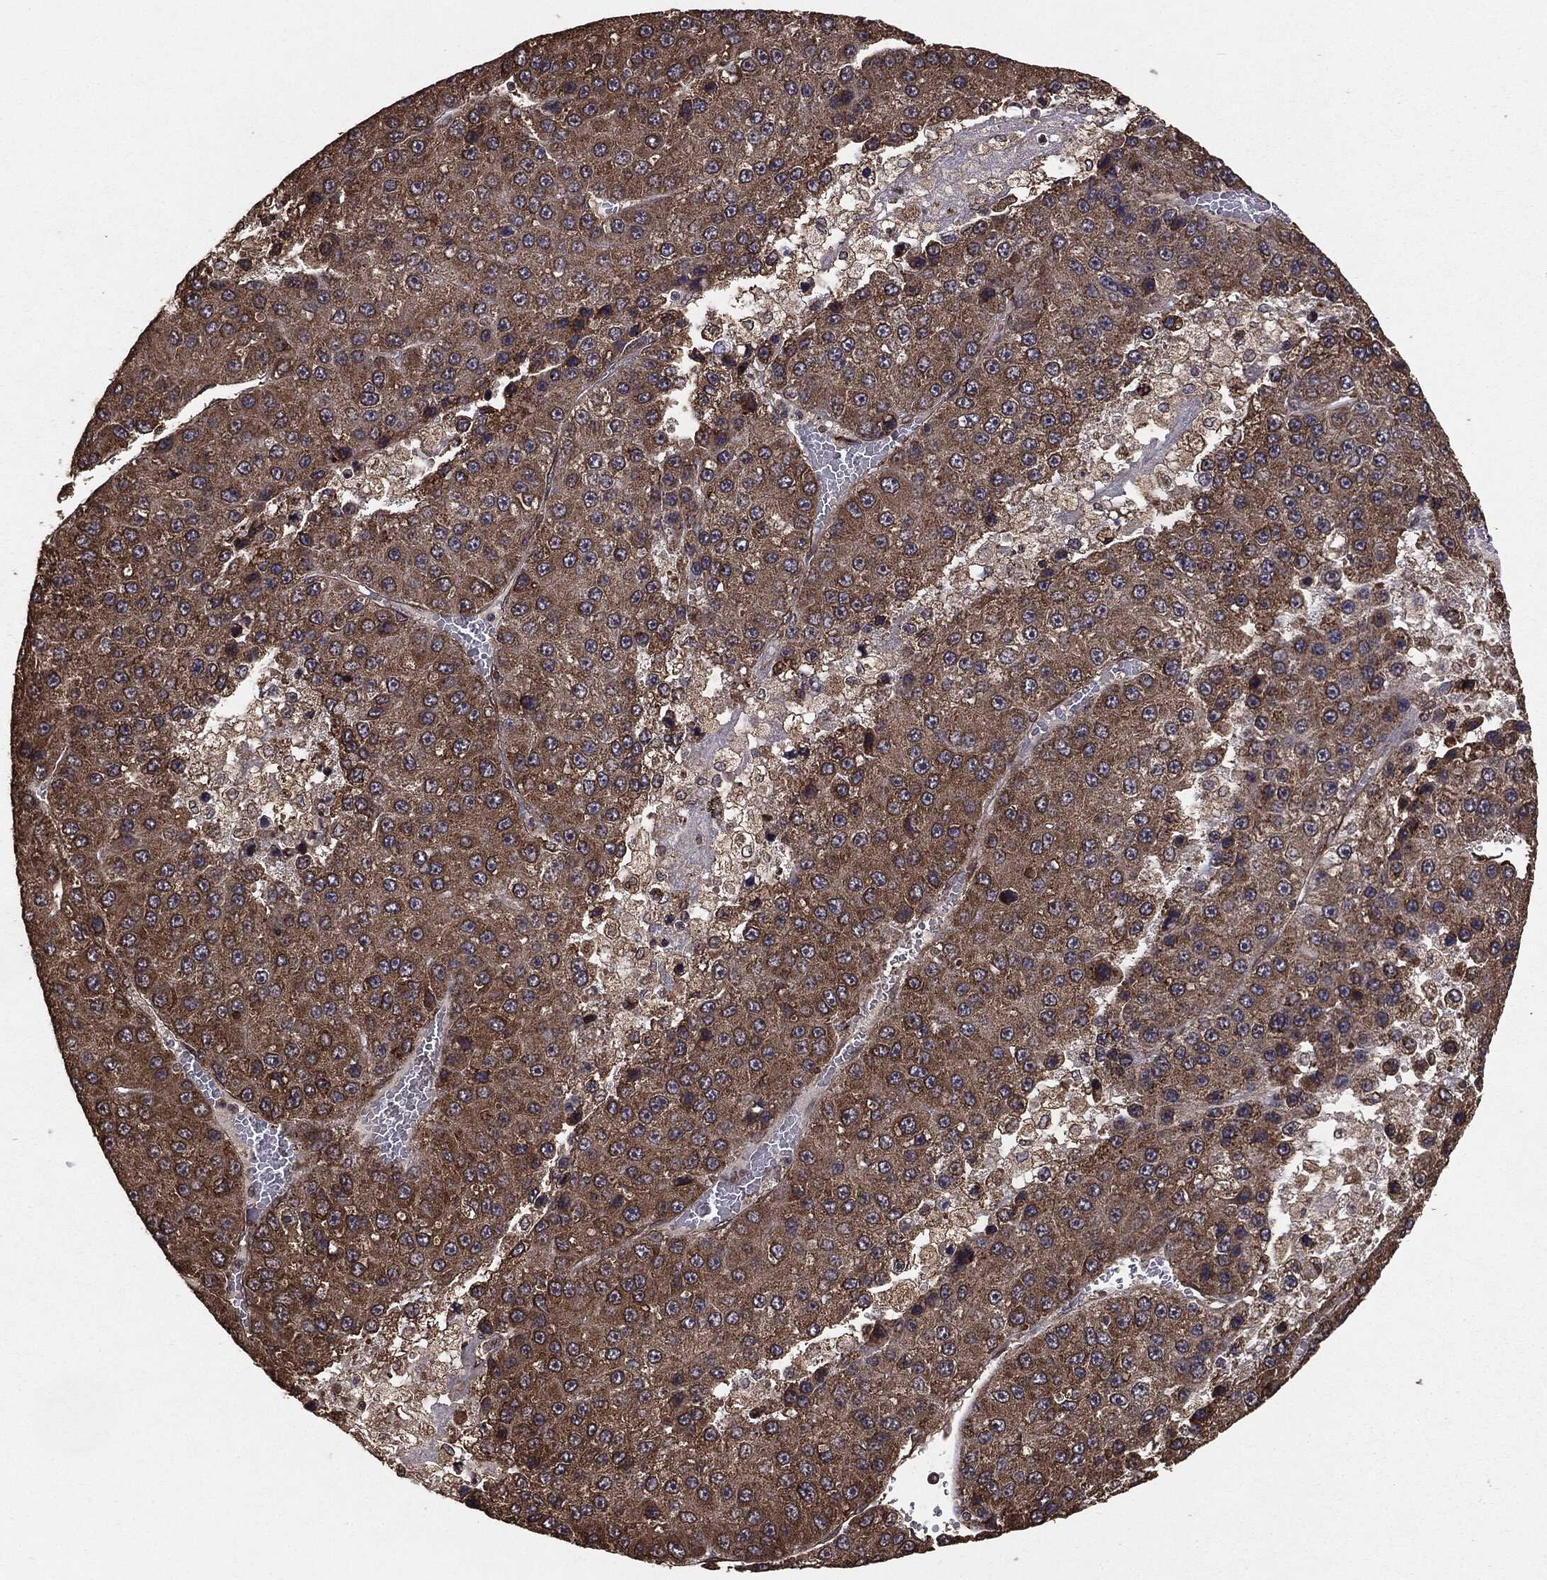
{"staining": {"intensity": "moderate", "quantity": ">75%", "location": "cytoplasmic/membranous"}, "tissue": "liver cancer", "cell_type": "Tumor cells", "image_type": "cancer", "snomed": [{"axis": "morphology", "description": "Carcinoma, Hepatocellular, NOS"}, {"axis": "topography", "description": "Liver"}], "caption": "Tumor cells demonstrate medium levels of moderate cytoplasmic/membranous positivity in about >75% of cells in human liver cancer.", "gene": "MTOR", "patient": {"sex": "female", "age": 73}}